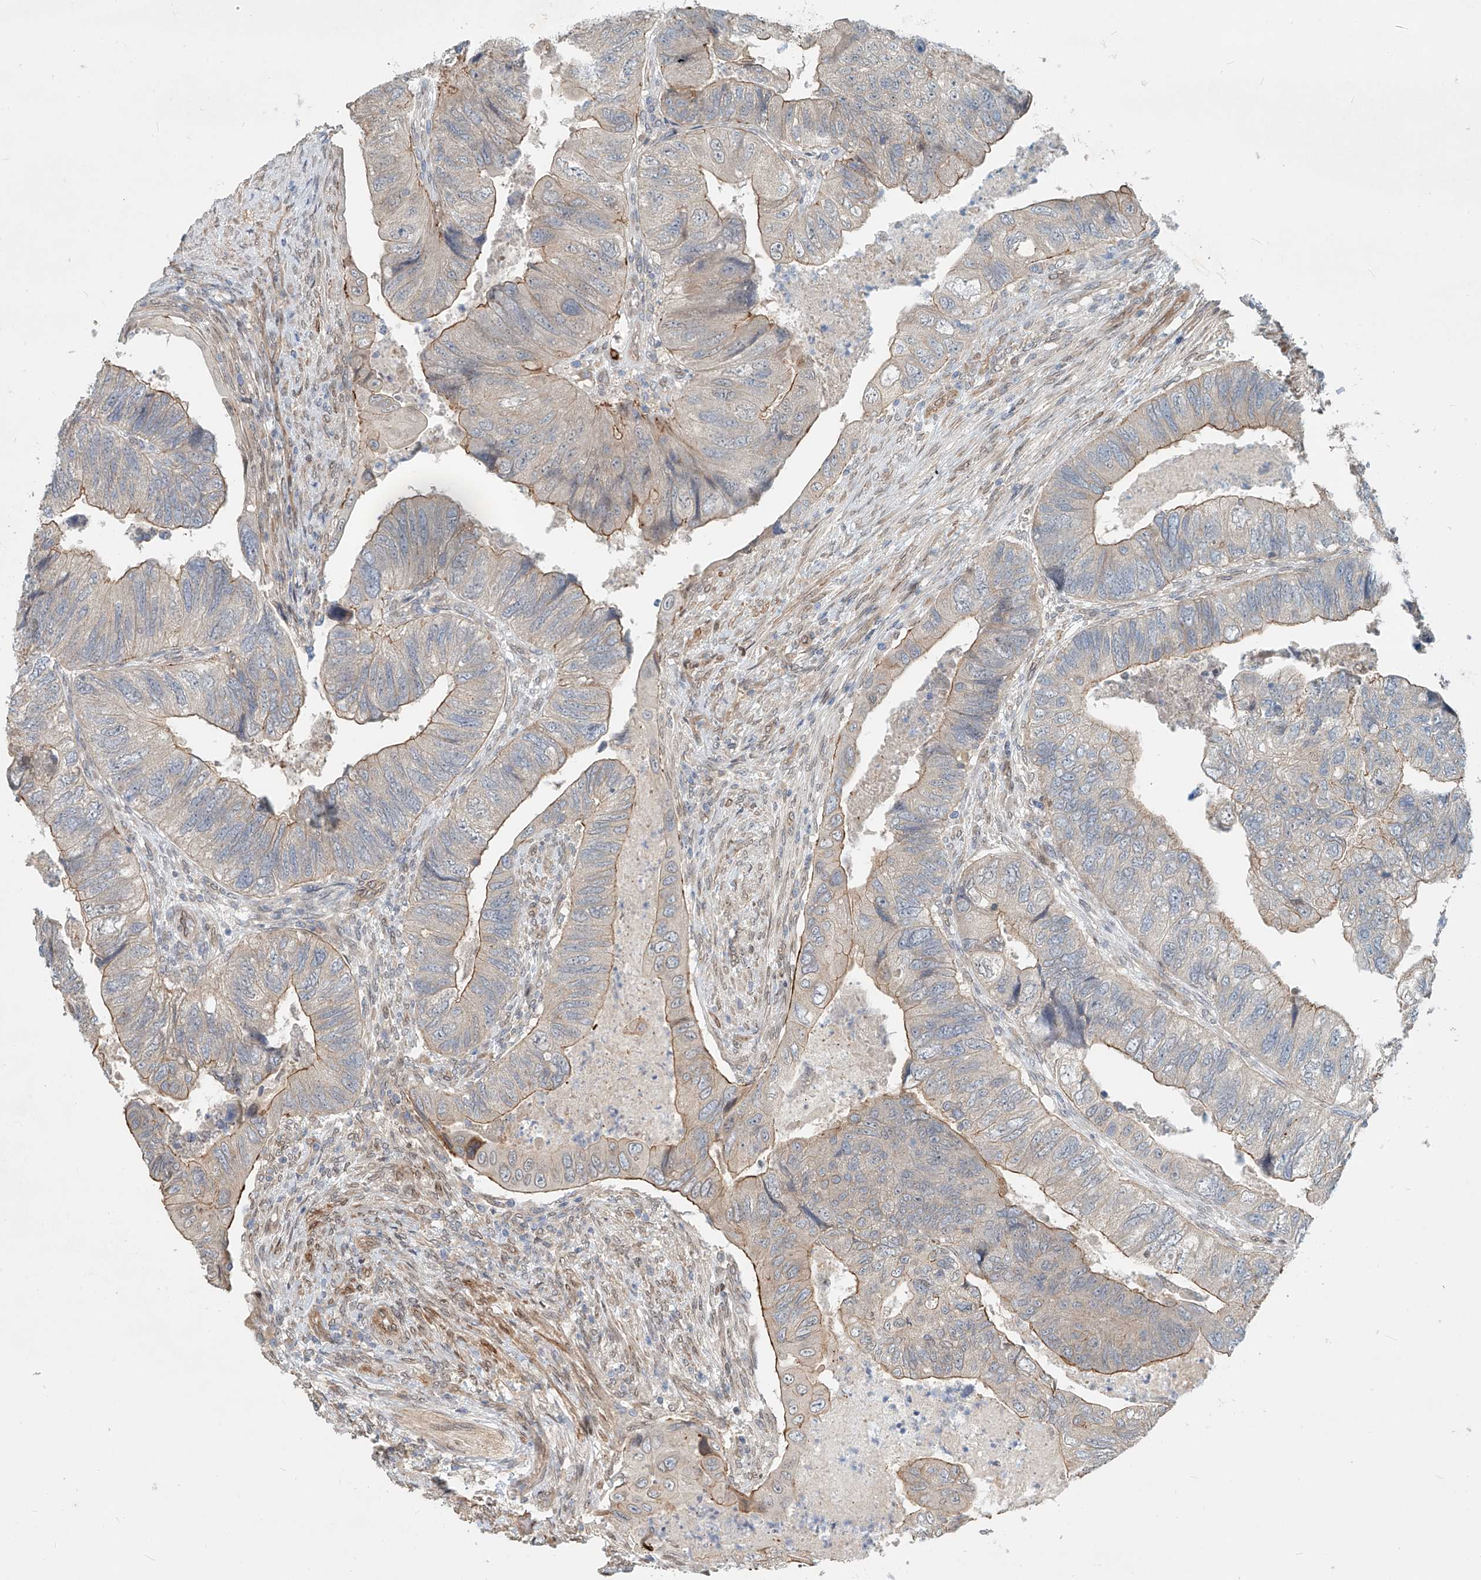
{"staining": {"intensity": "moderate", "quantity": "25%-75%", "location": "cytoplasmic/membranous"}, "tissue": "colorectal cancer", "cell_type": "Tumor cells", "image_type": "cancer", "snomed": [{"axis": "morphology", "description": "Adenocarcinoma, NOS"}, {"axis": "topography", "description": "Rectum"}], "caption": "The micrograph shows staining of colorectal adenocarcinoma, revealing moderate cytoplasmic/membranous protein expression (brown color) within tumor cells. The staining was performed using DAB to visualize the protein expression in brown, while the nuclei were stained in blue with hematoxylin (Magnification: 20x).", "gene": "SASH1", "patient": {"sex": "male", "age": 63}}